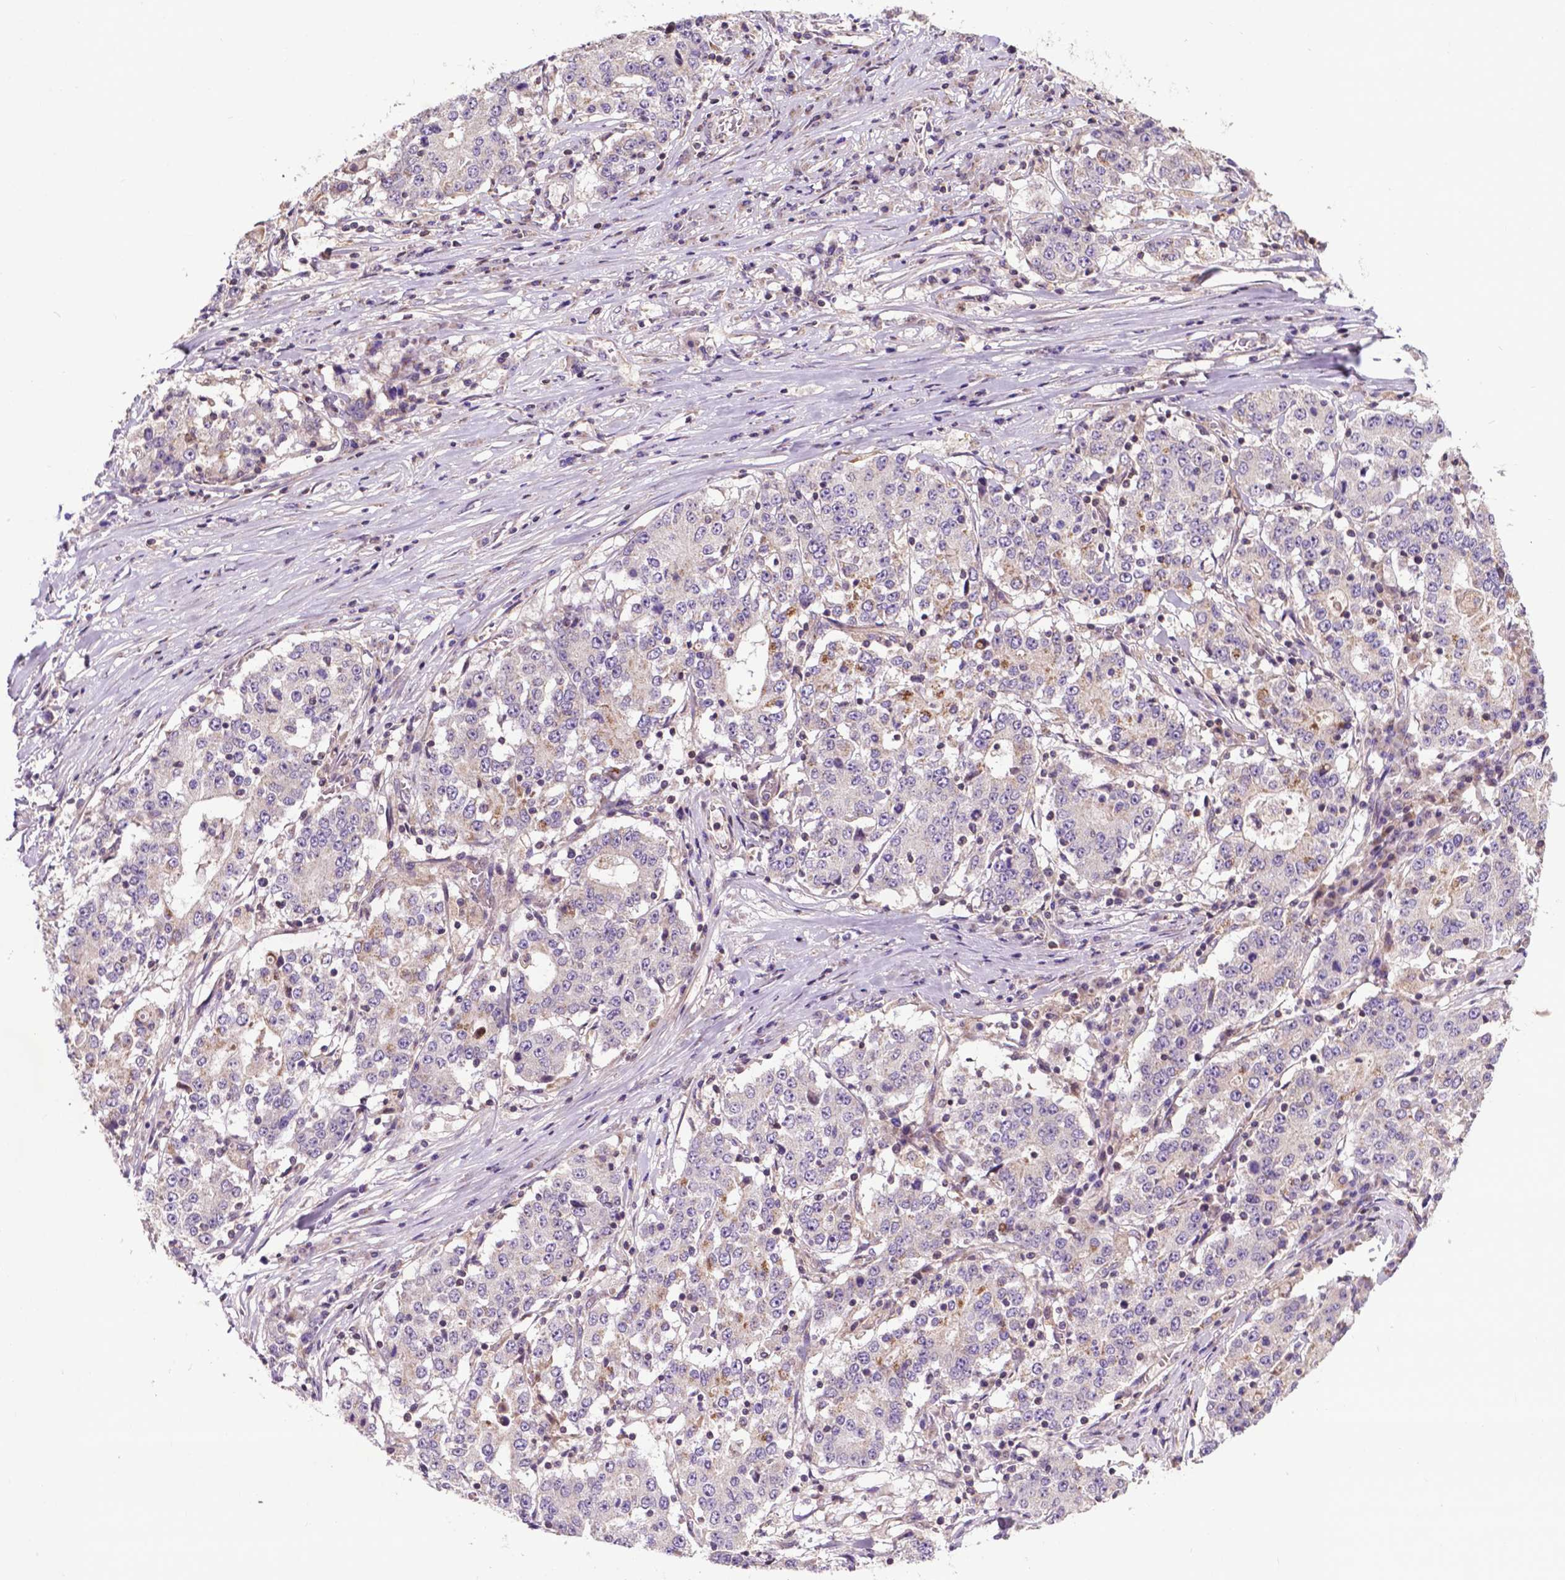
{"staining": {"intensity": "negative", "quantity": "none", "location": "none"}, "tissue": "stomach cancer", "cell_type": "Tumor cells", "image_type": "cancer", "snomed": [{"axis": "morphology", "description": "Adenocarcinoma, NOS"}, {"axis": "topography", "description": "Stomach"}], "caption": "Immunohistochemical staining of human stomach adenocarcinoma displays no significant positivity in tumor cells.", "gene": "SPNS2", "patient": {"sex": "male", "age": 59}}